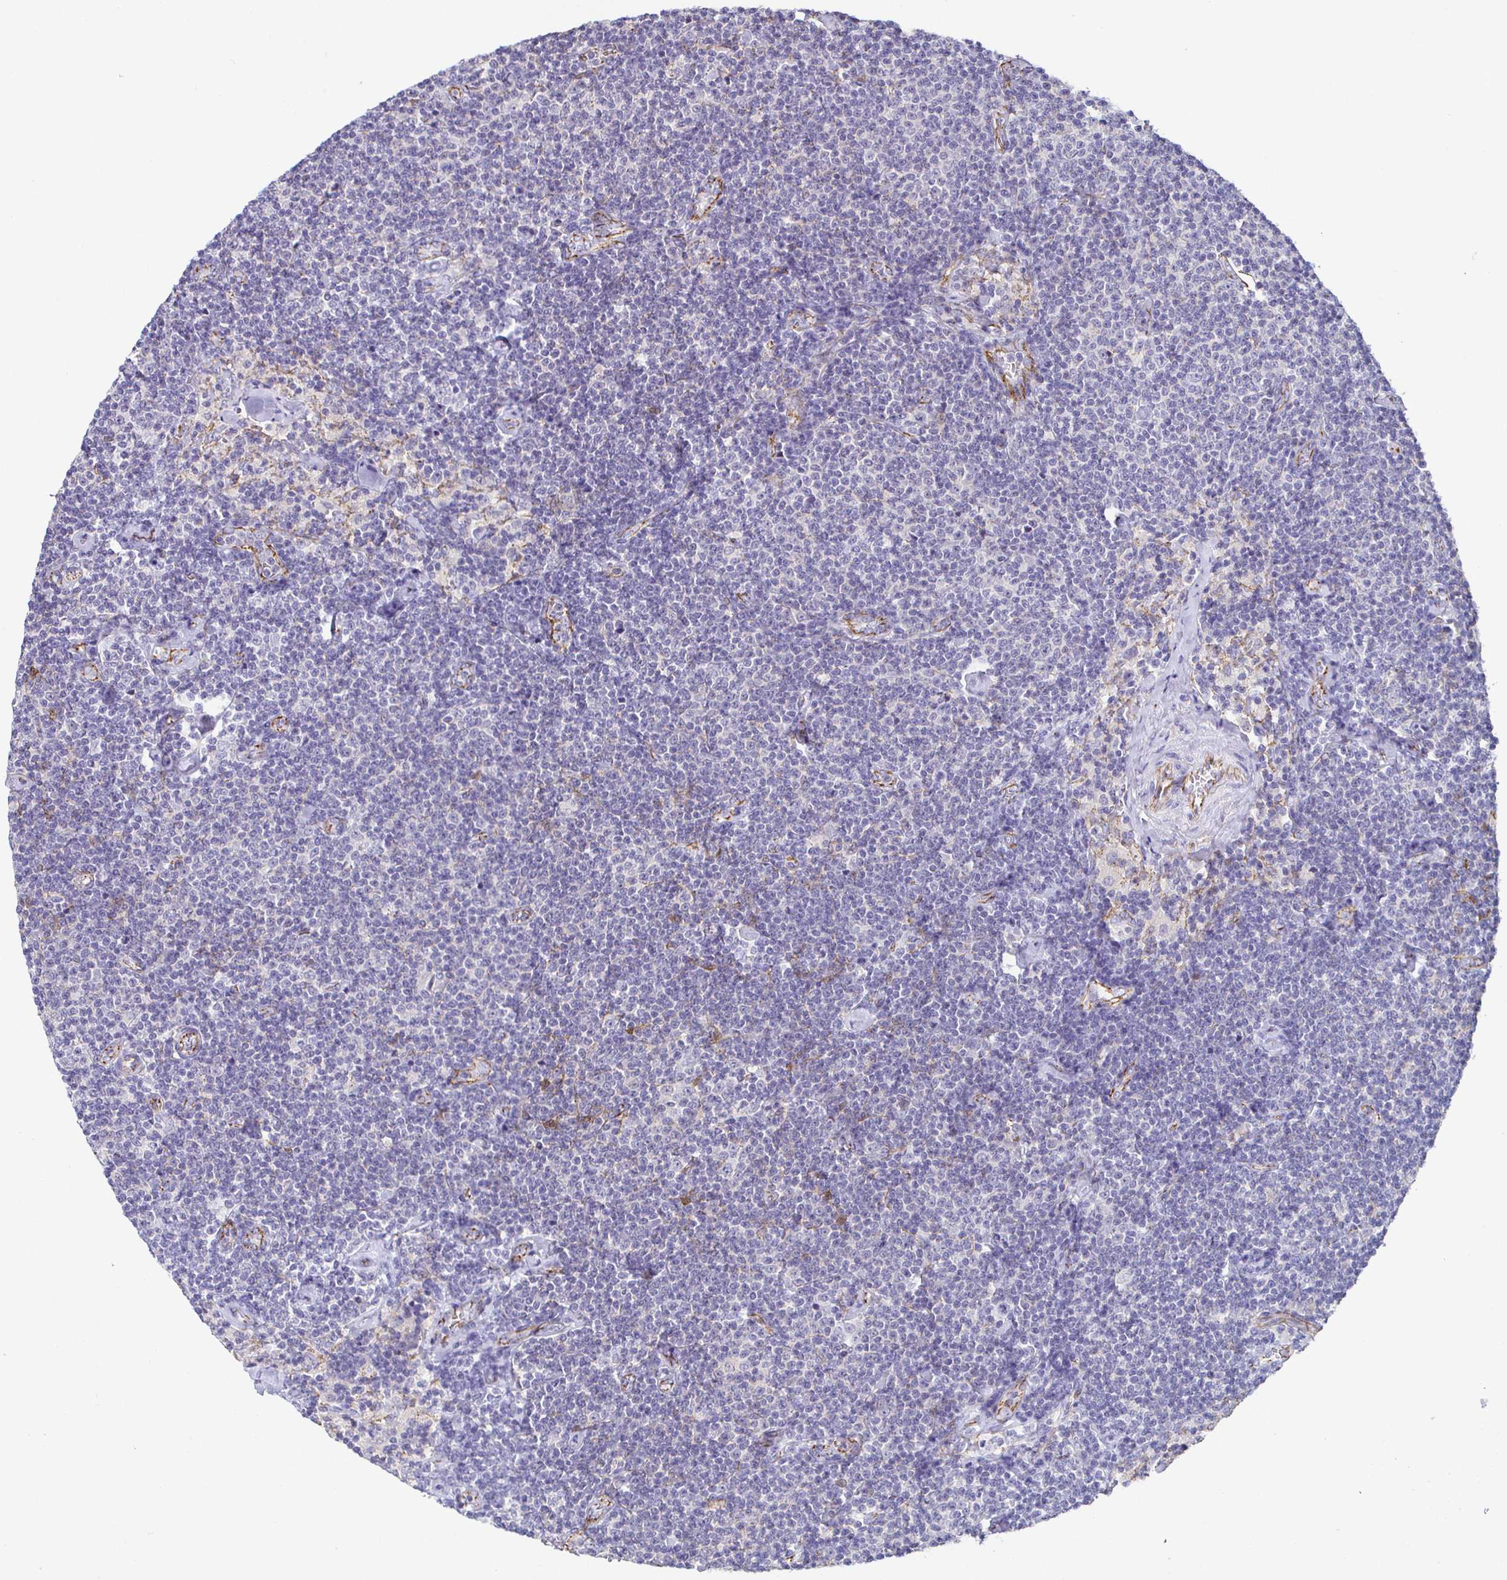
{"staining": {"intensity": "negative", "quantity": "none", "location": "none"}, "tissue": "lymphoma", "cell_type": "Tumor cells", "image_type": "cancer", "snomed": [{"axis": "morphology", "description": "Malignant lymphoma, non-Hodgkin's type, Low grade"}, {"axis": "topography", "description": "Lymph node"}], "caption": "Immunohistochemical staining of malignant lymphoma, non-Hodgkin's type (low-grade) reveals no significant expression in tumor cells. The staining is performed using DAB (3,3'-diaminobenzidine) brown chromogen with nuclei counter-stained in using hematoxylin.", "gene": "PIWIL3", "patient": {"sex": "male", "age": 81}}